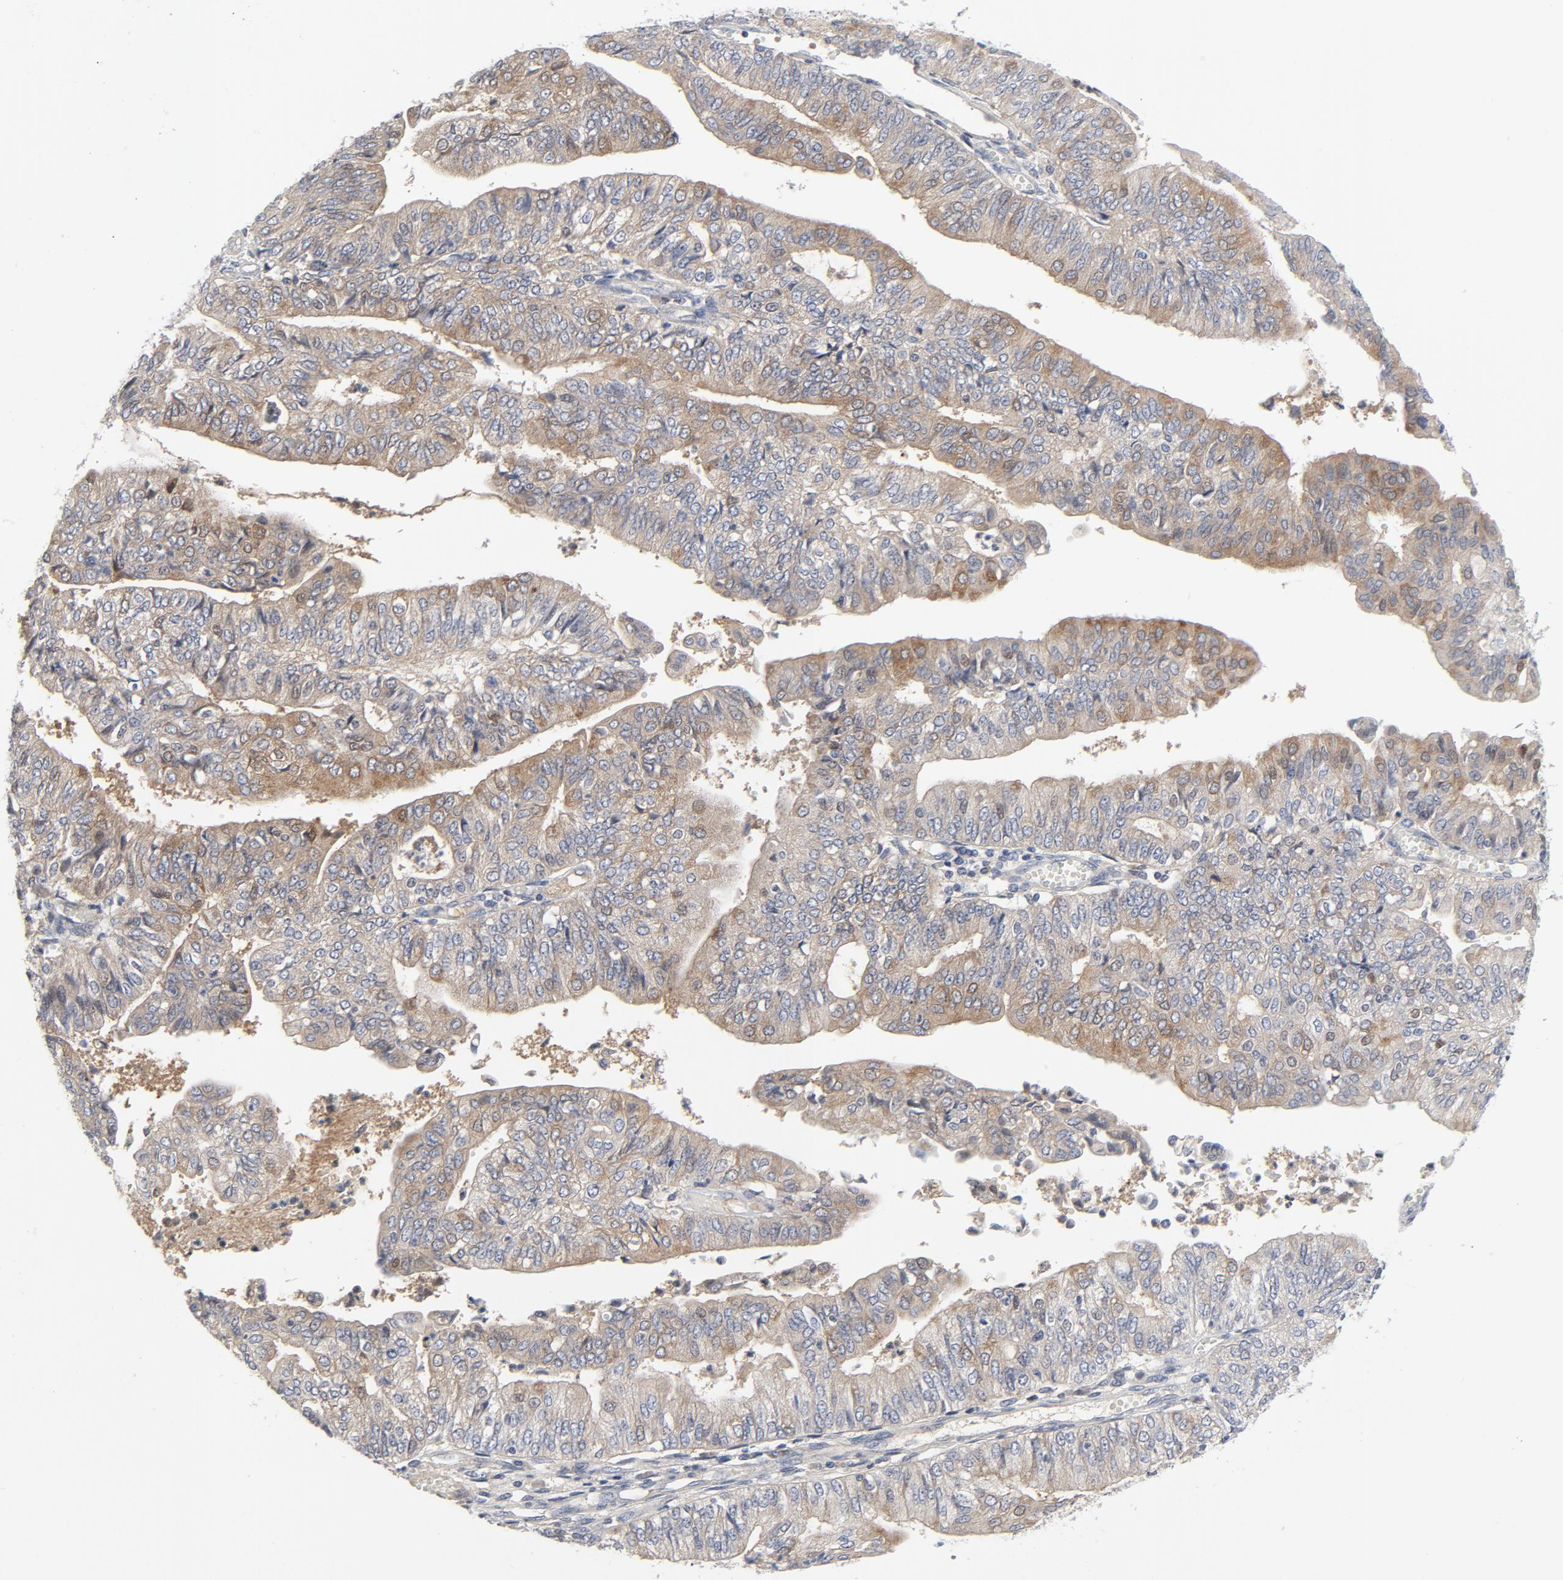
{"staining": {"intensity": "weak", "quantity": ">75%", "location": "cytoplasmic/membranous"}, "tissue": "endometrial cancer", "cell_type": "Tumor cells", "image_type": "cancer", "snomed": [{"axis": "morphology", "description": "Adenocarcinoma, NOS"}, {"axis": "topography", "description": "Endometrium"}], "caption": "This photomicrograph exhibits endometrial cancer (adenocarcinoma) stained with immunohistochemistry (IHC) to label a protein in brown. The cytoplasmic/membranous of tumor cells show weak positivity for the protein. Nuclei are counter-stained blue.", "gene": "BAD", "patient": {"sex": "female", "age": 59}}